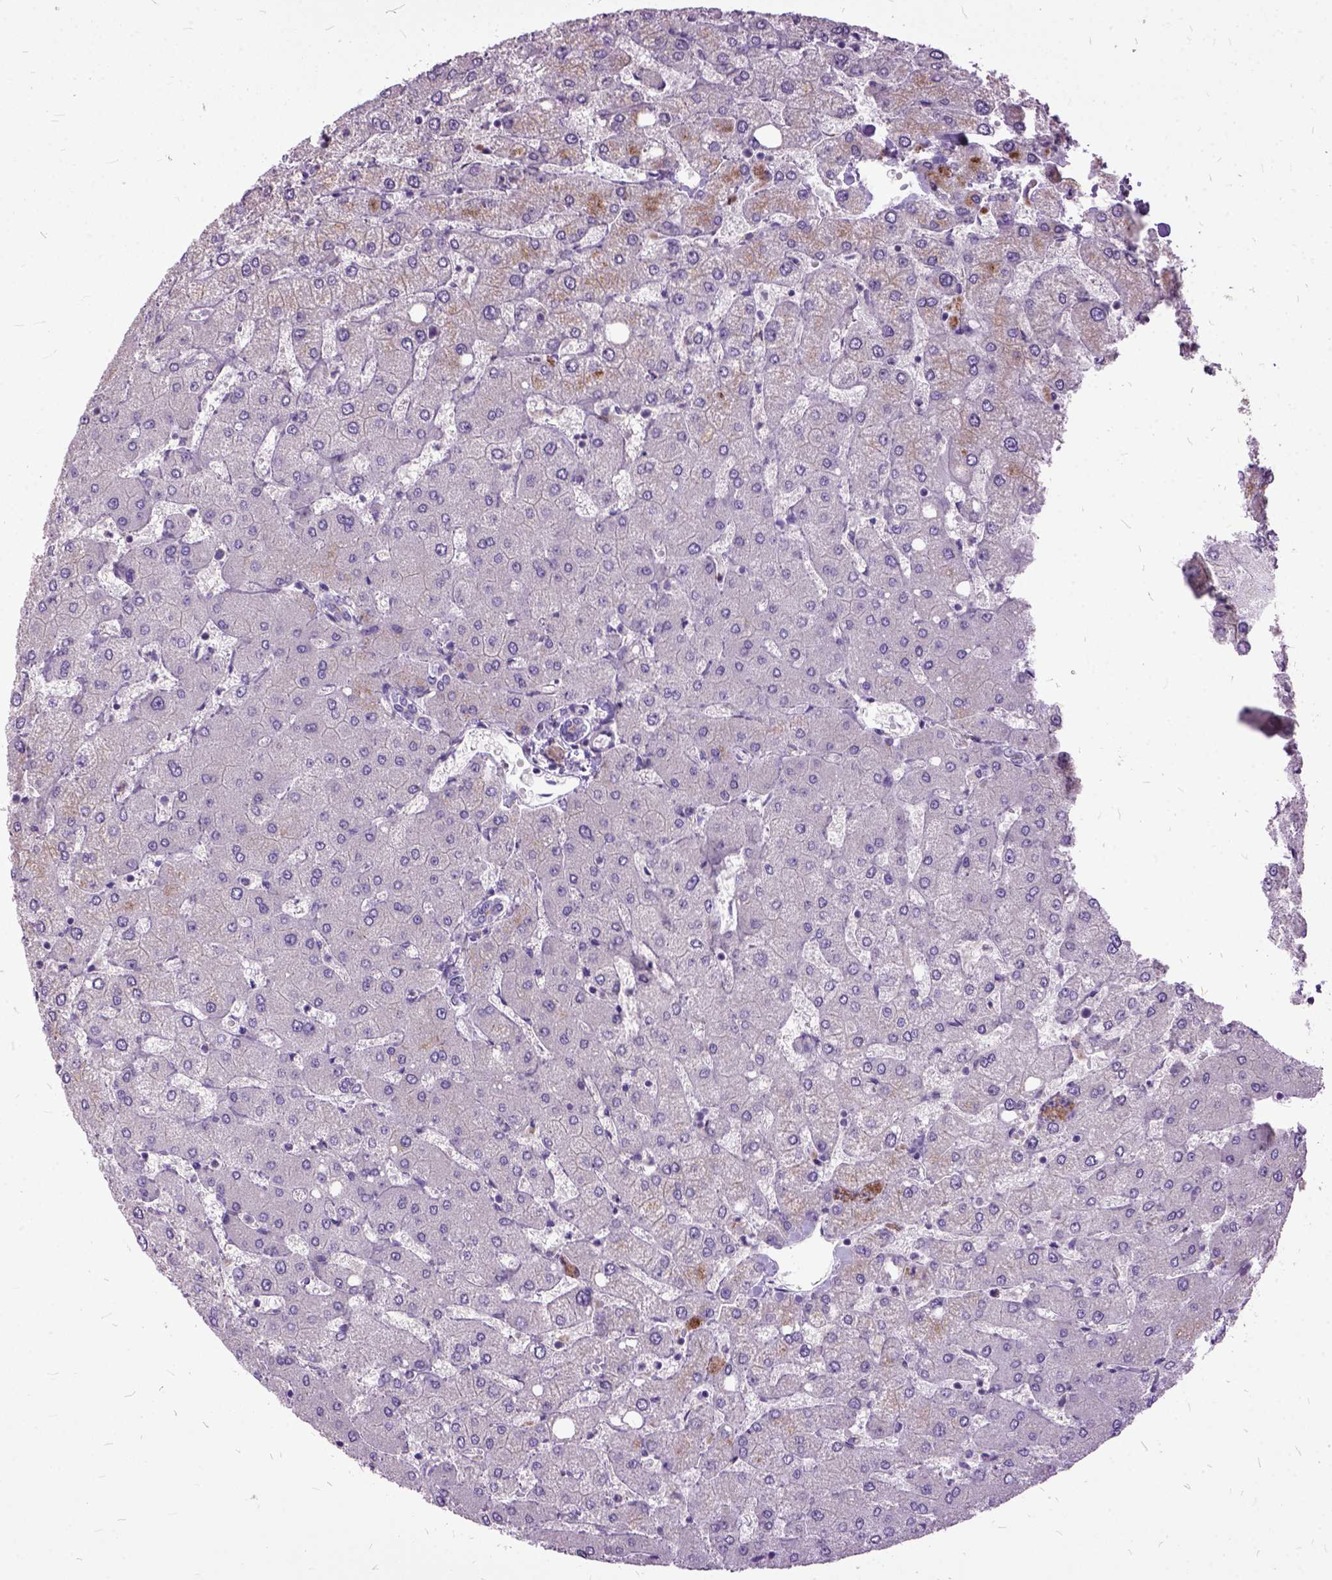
{"staining": {"intensity": "negative", "quantity": "none", "location": "none"}, "tissue": "liver", "cell_type": "Cholangiocytes", "image_type": "normal", "snomed": [{"axis": "morphology", "description": "Normal tissue, NOS"}, {"axis": "topography", "description": "Liver"}], "caption": "IHC micrograph of benign human liver stained for a protein (brown), which reveals no expression in cholangiocytes. The staining is performed using DAB brown chromogen with nuclei counter-stained in using hematoxylin.", "gene": "AREG", "patient": {"sex": "female", "age": 54}}